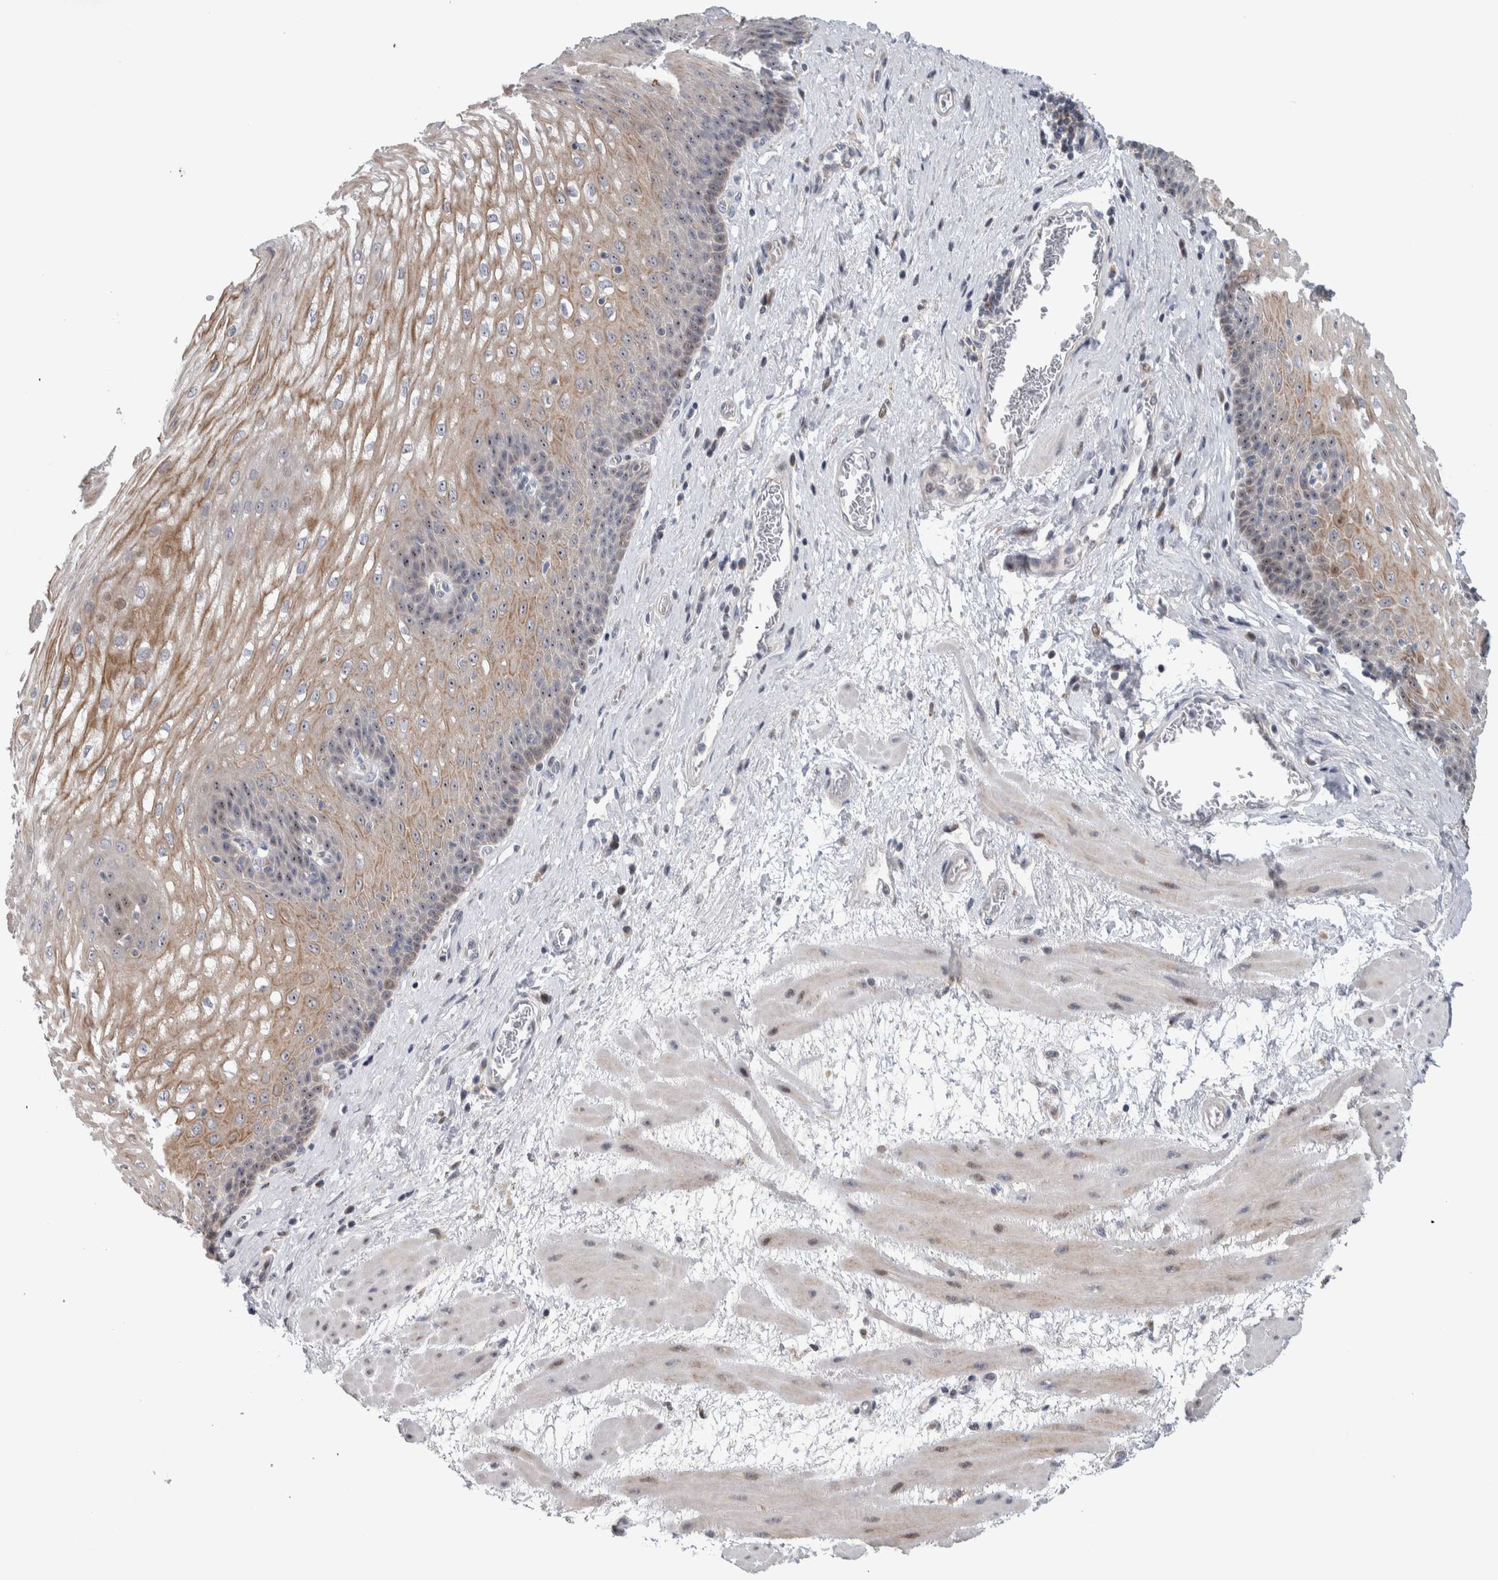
{"staining": {"intensity": "moderate", "quantity": "25%-75%", "location": "cytoplasmic/membranous"}, "tissue": "esophagus", "cell_type": "Squamous epithelial cells", "image_type": "normal", "snomed": [{"axis": "morphology", "description": "Normal tissue, NOS"}, {"axis": "topography", "description": "Esophagus"}], "caption": "A high-resolution histopathology image shows immunohistochemistry staining of benign esophagus, which exhibits moderate cytoplasmic/membranous staining in approximately 25%-75% of squamous epithelial cells. (IHC, brightfield microscopy, high magnification).", "gene": "PRRG4", "patient": {"sex": "male", "age": 48}}